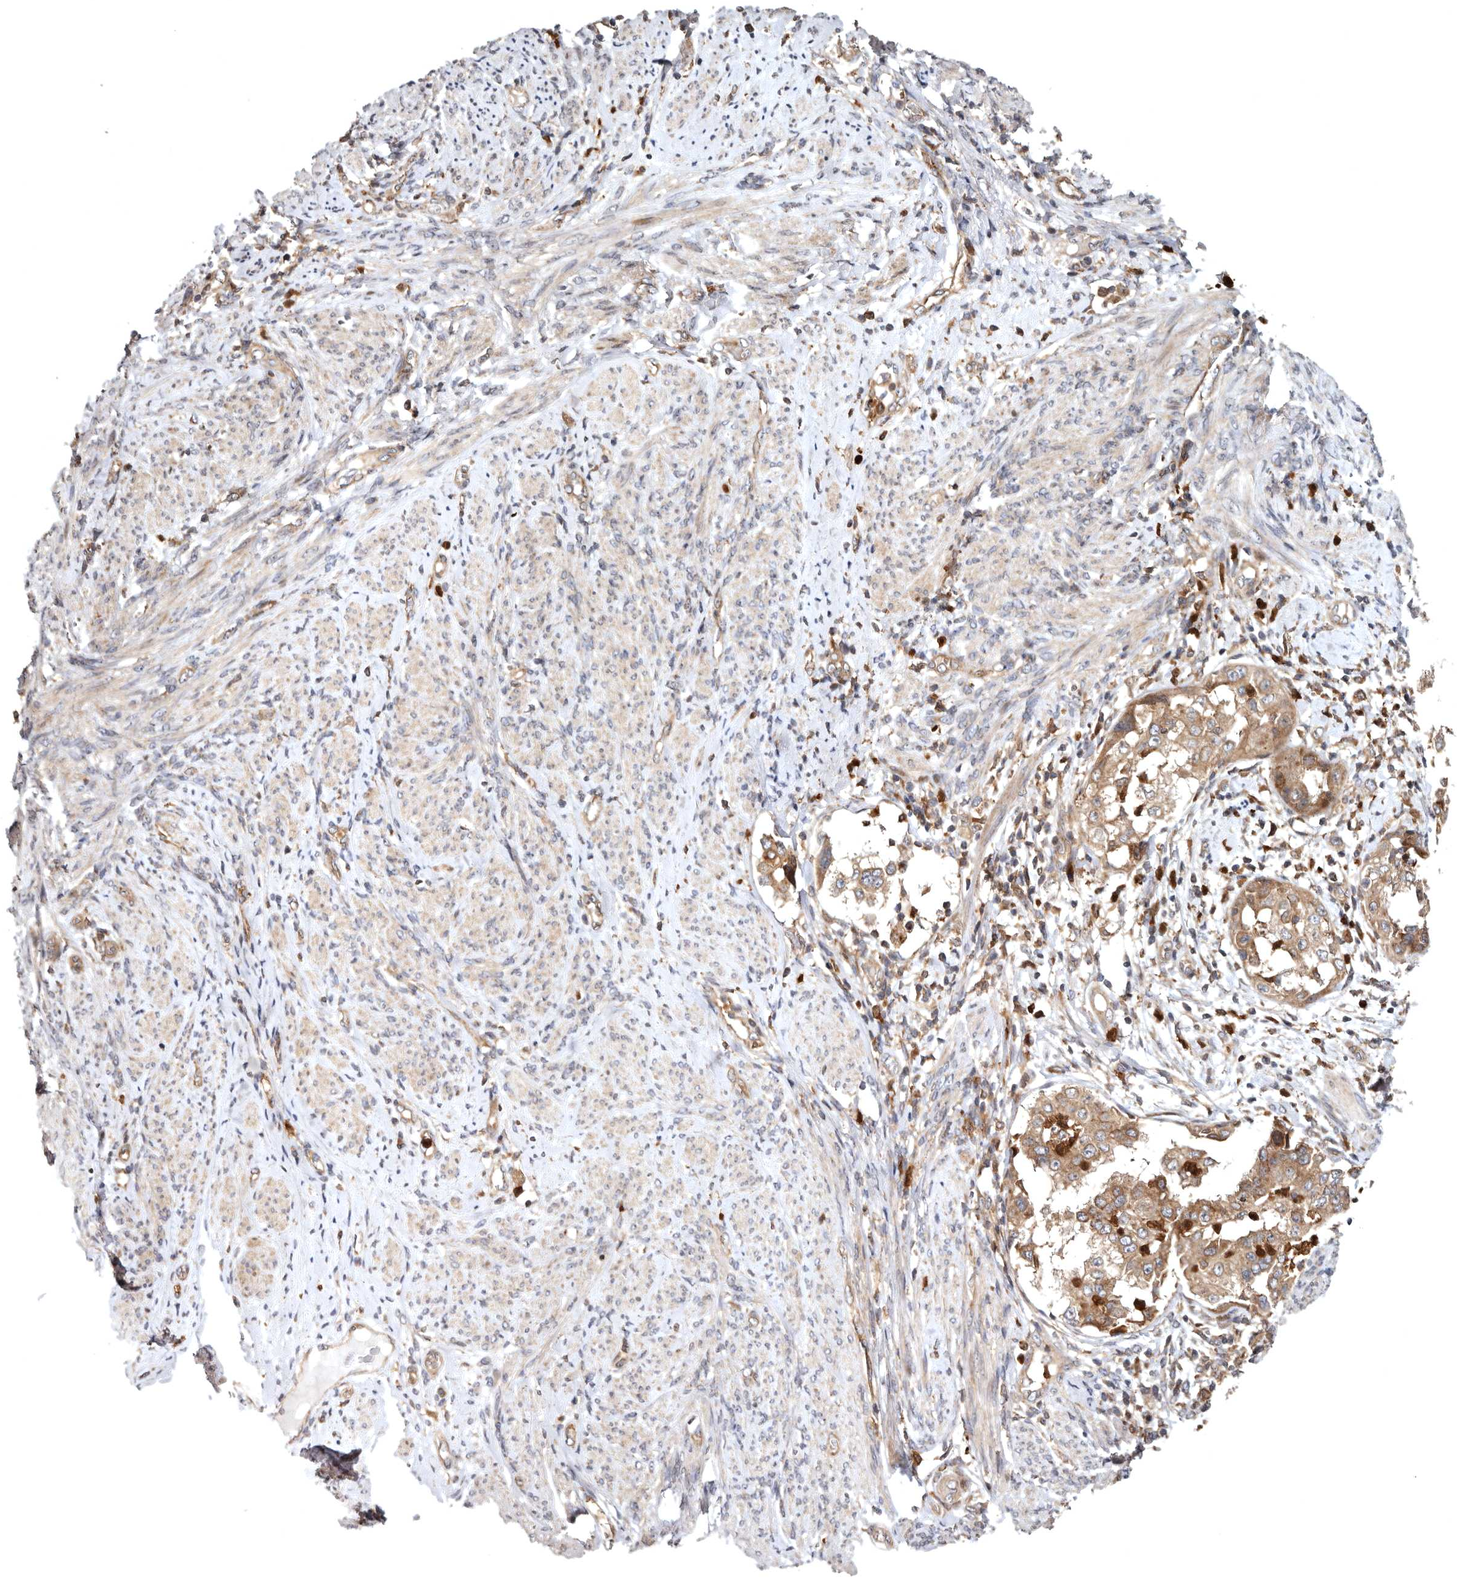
{"staining": {"intensity": "moderate", "quantity": ">75%", "location": "cytoplasmic/membranous"}, "tissue": "endometrial cancer", "cell_type": "Tumor cells", "image_type": "cancer", "snomed": [{"axis": "morphology", "description": "Adenocarcinoma, NOS"}, {"axis": "topography", "description": "Endometrium"}], "caption": "Immunohistochemistry histopathology image of human endometrial cancer stained for a protein (brown), which demonstrates medium levels of moderate cytoplasmic/membranous staining in approximately >75% of tumor cells.", "gene": "FGFR4", "patient": {"sex": "female", "age": 85}}